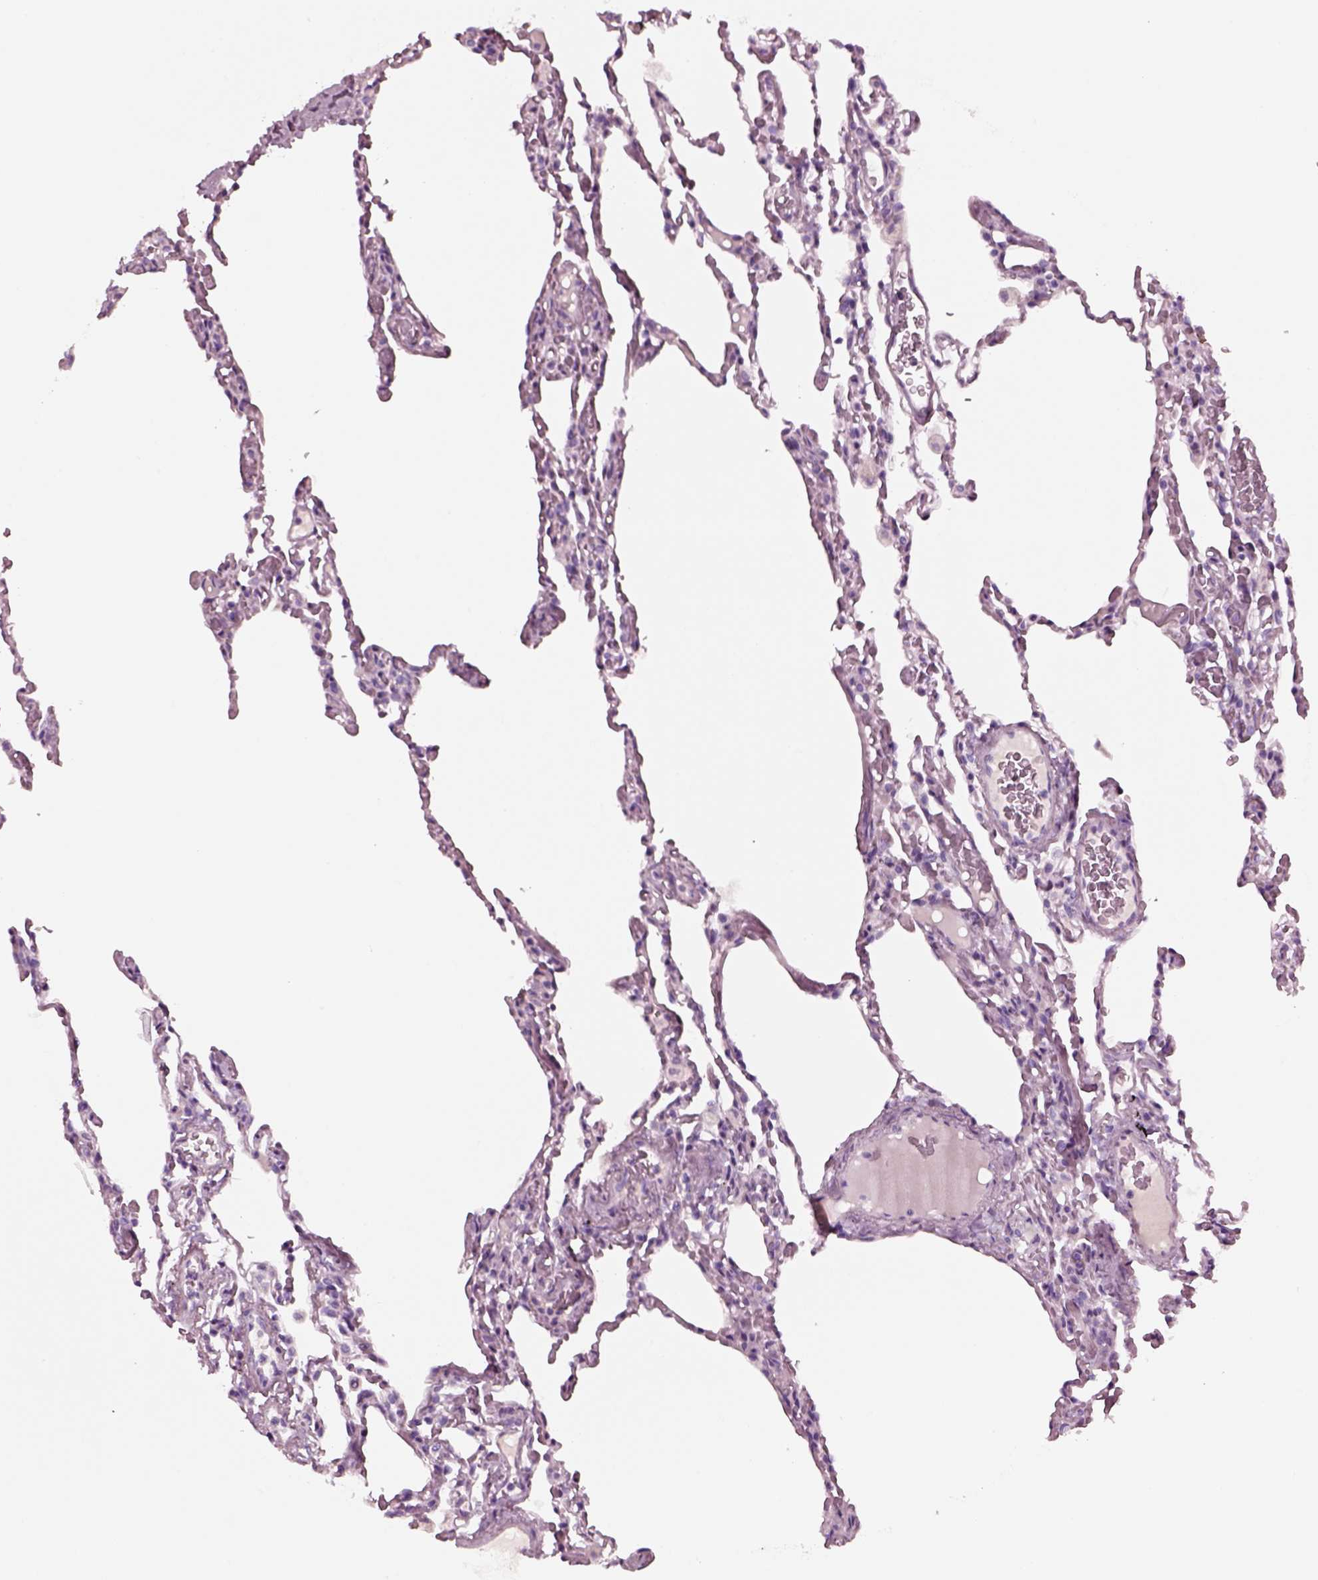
{"staining": {"intensity": "negative", "quantity": "none", "location": "none"}, "tissue": "lung", "cell_type": "Alveolar cells", "image_type": "normal", "snomed": [{"axis": "morphology", "description": "Normal tissue, NOS"}, {"axis": "topography", "description": "Lung"}], "caption": "The image exhibits no significant staining in alveolar cells of lung.", "gene": "NMRK2", "patient": {"sex": "female", "age": 43}}